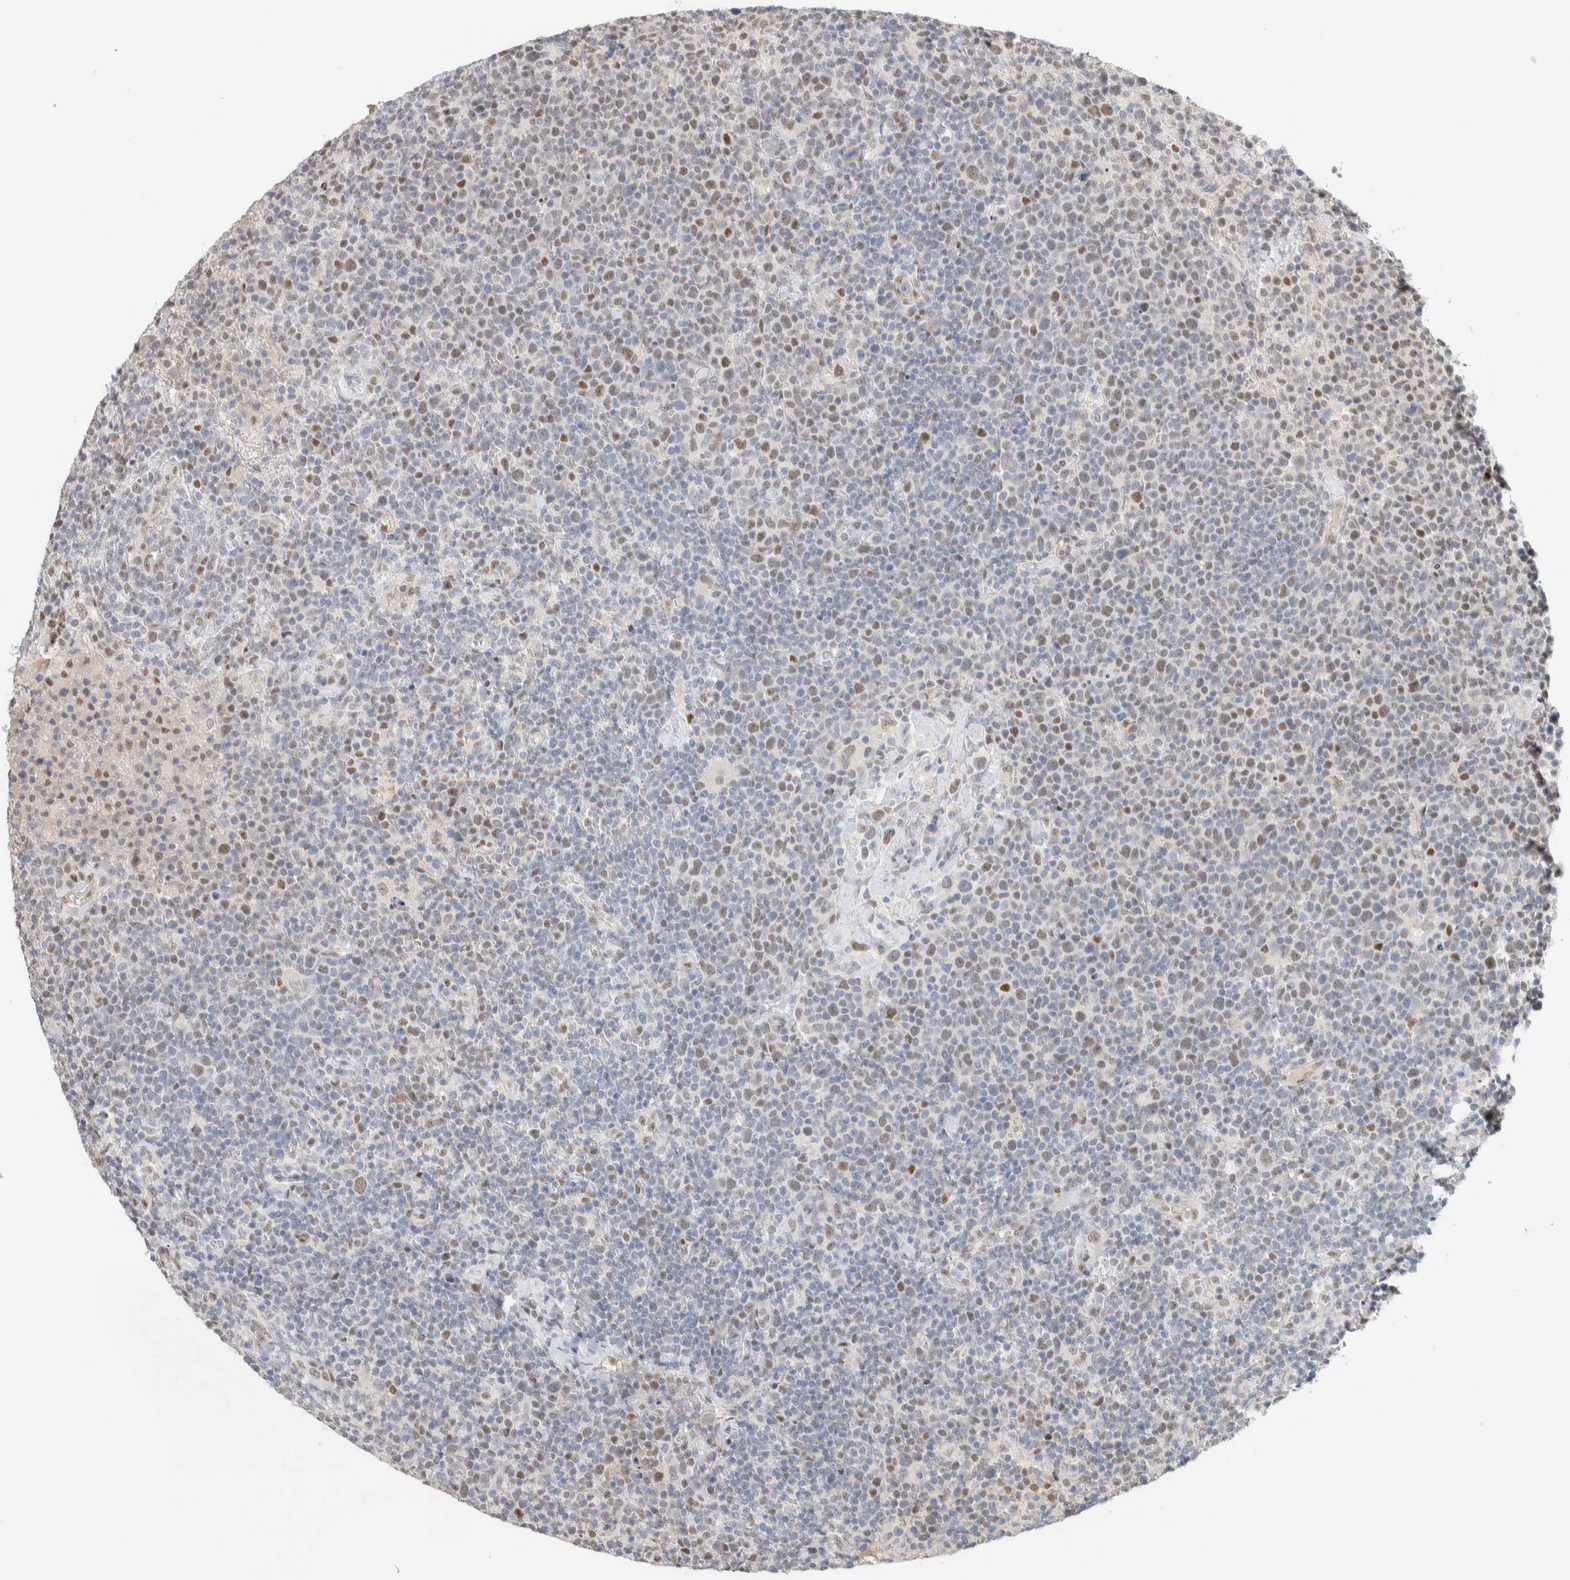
{"staining": {"intensity": "weak", "quantity": "25%-75%", "location": "nuclear"}, "tissue": "lymphoma", "cell_type": "Tumor cells", "image_type": "cancer", "snomed": [{"axis": "morphology", "description": "Malignant lymphoma, non-Hodgkin's type, High grade"}, {"axis": "topography", "description": "Lymph node"}], "caption": "Human lymphoma stained with a brown dye exhibits weak nuclear positive staining in approximately 25%-75% of tumor cells.", "gene": "PUS7", "patient": {"sex": "male", "age": 61}}